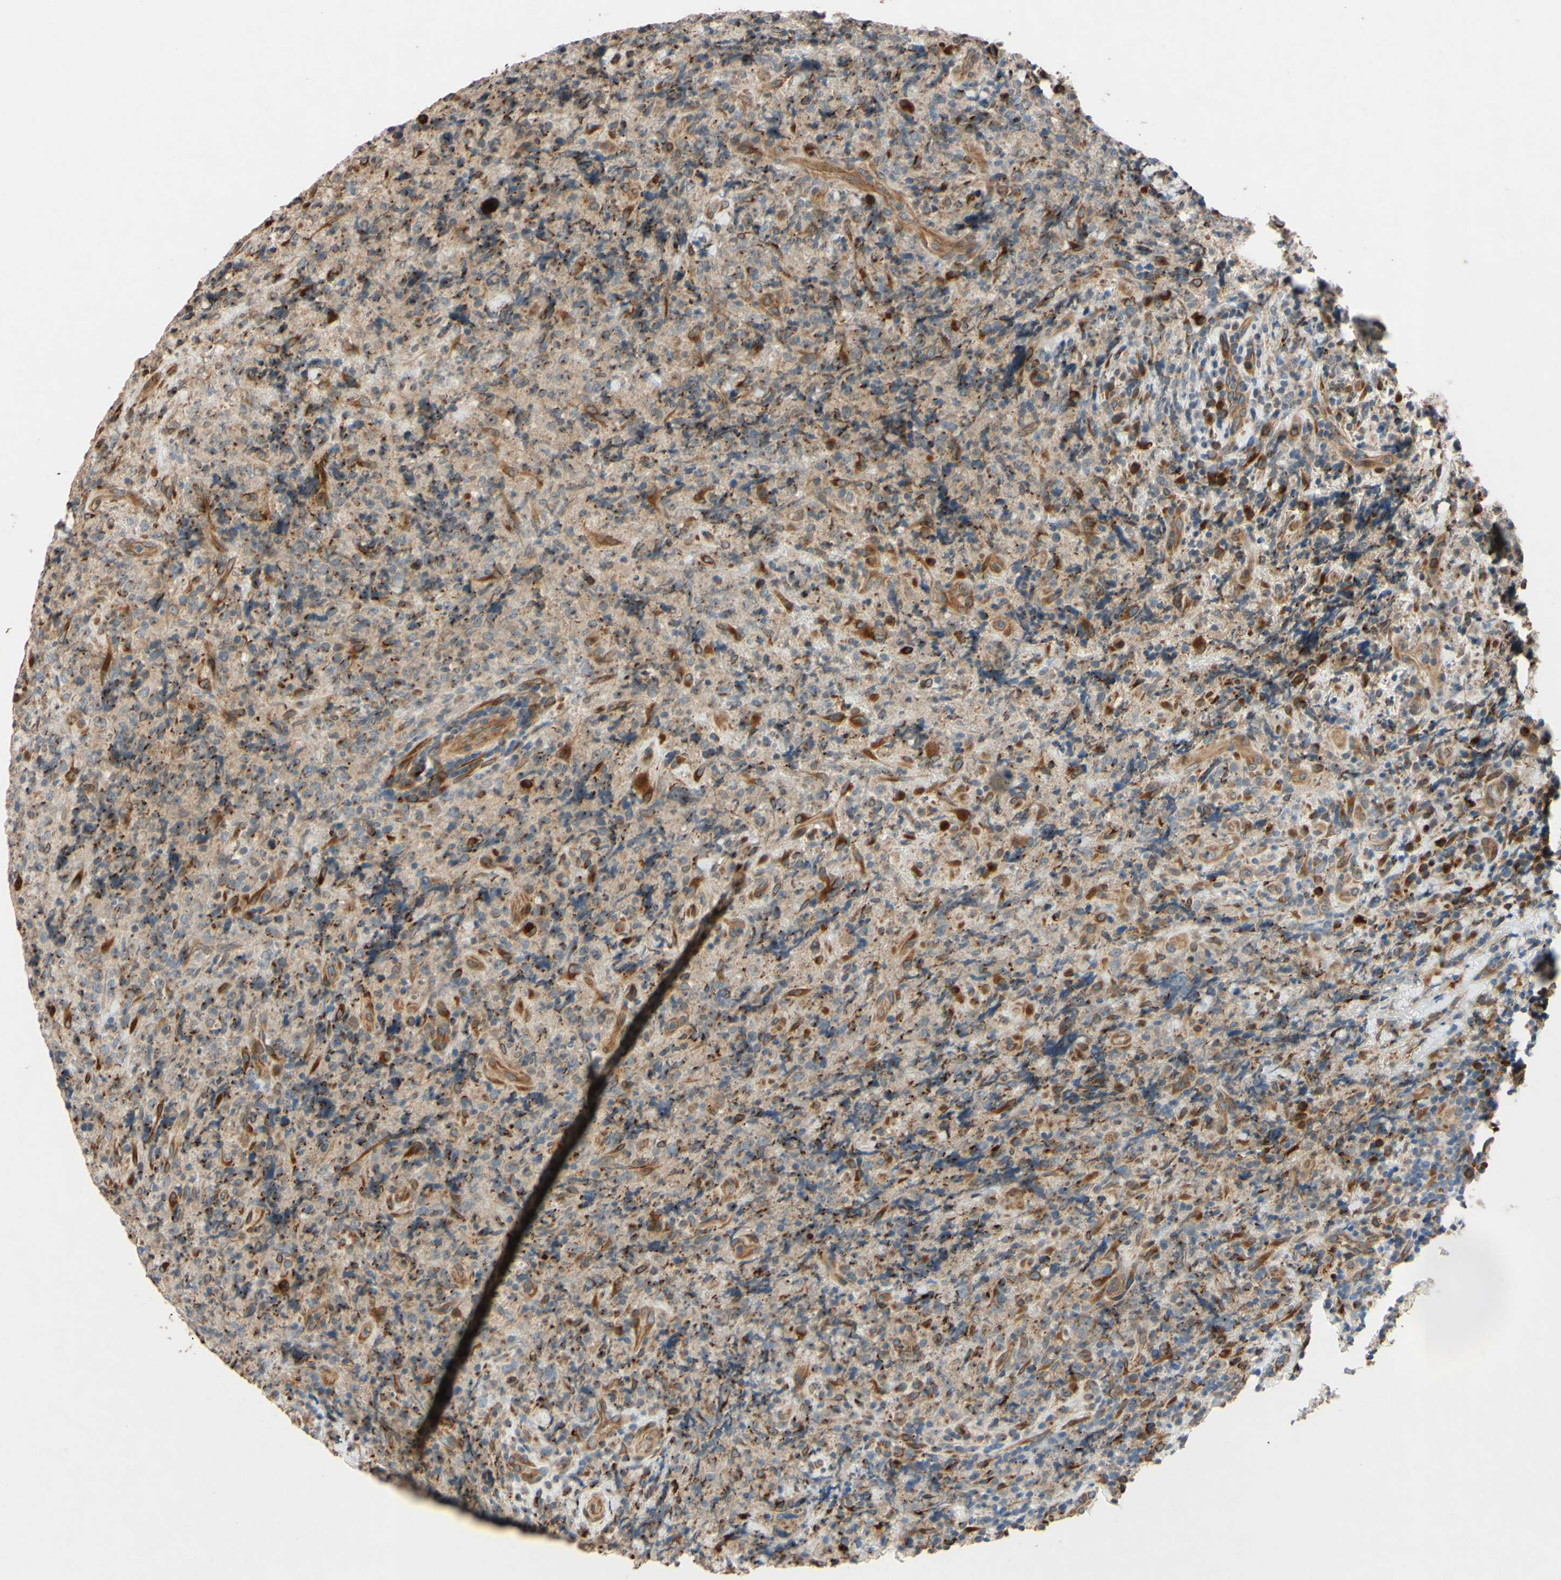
{"staining": {"intensity": "strong", "quantity": "25%-75%", "location": "cytoplasmic/membranous,nuclear"}, "tissue": "lymphoma", "cell_type": "Tumor cells", "image_type": "cancer", "snomed": [{"axis": "morphology", "description": "Malignant lymphoma, non-Hodgkin's type, High grade"}, {"axis": "topography", "description": "Tonsil"}], "caption": "Tumor cells reveal high levels of strong cytoplasmic/membranous and nuclear staining in approximately 25%-75% of cells in human lymphoma.", "gene": "PTPRU", "patient": {"sex": "female", "age": 36}}